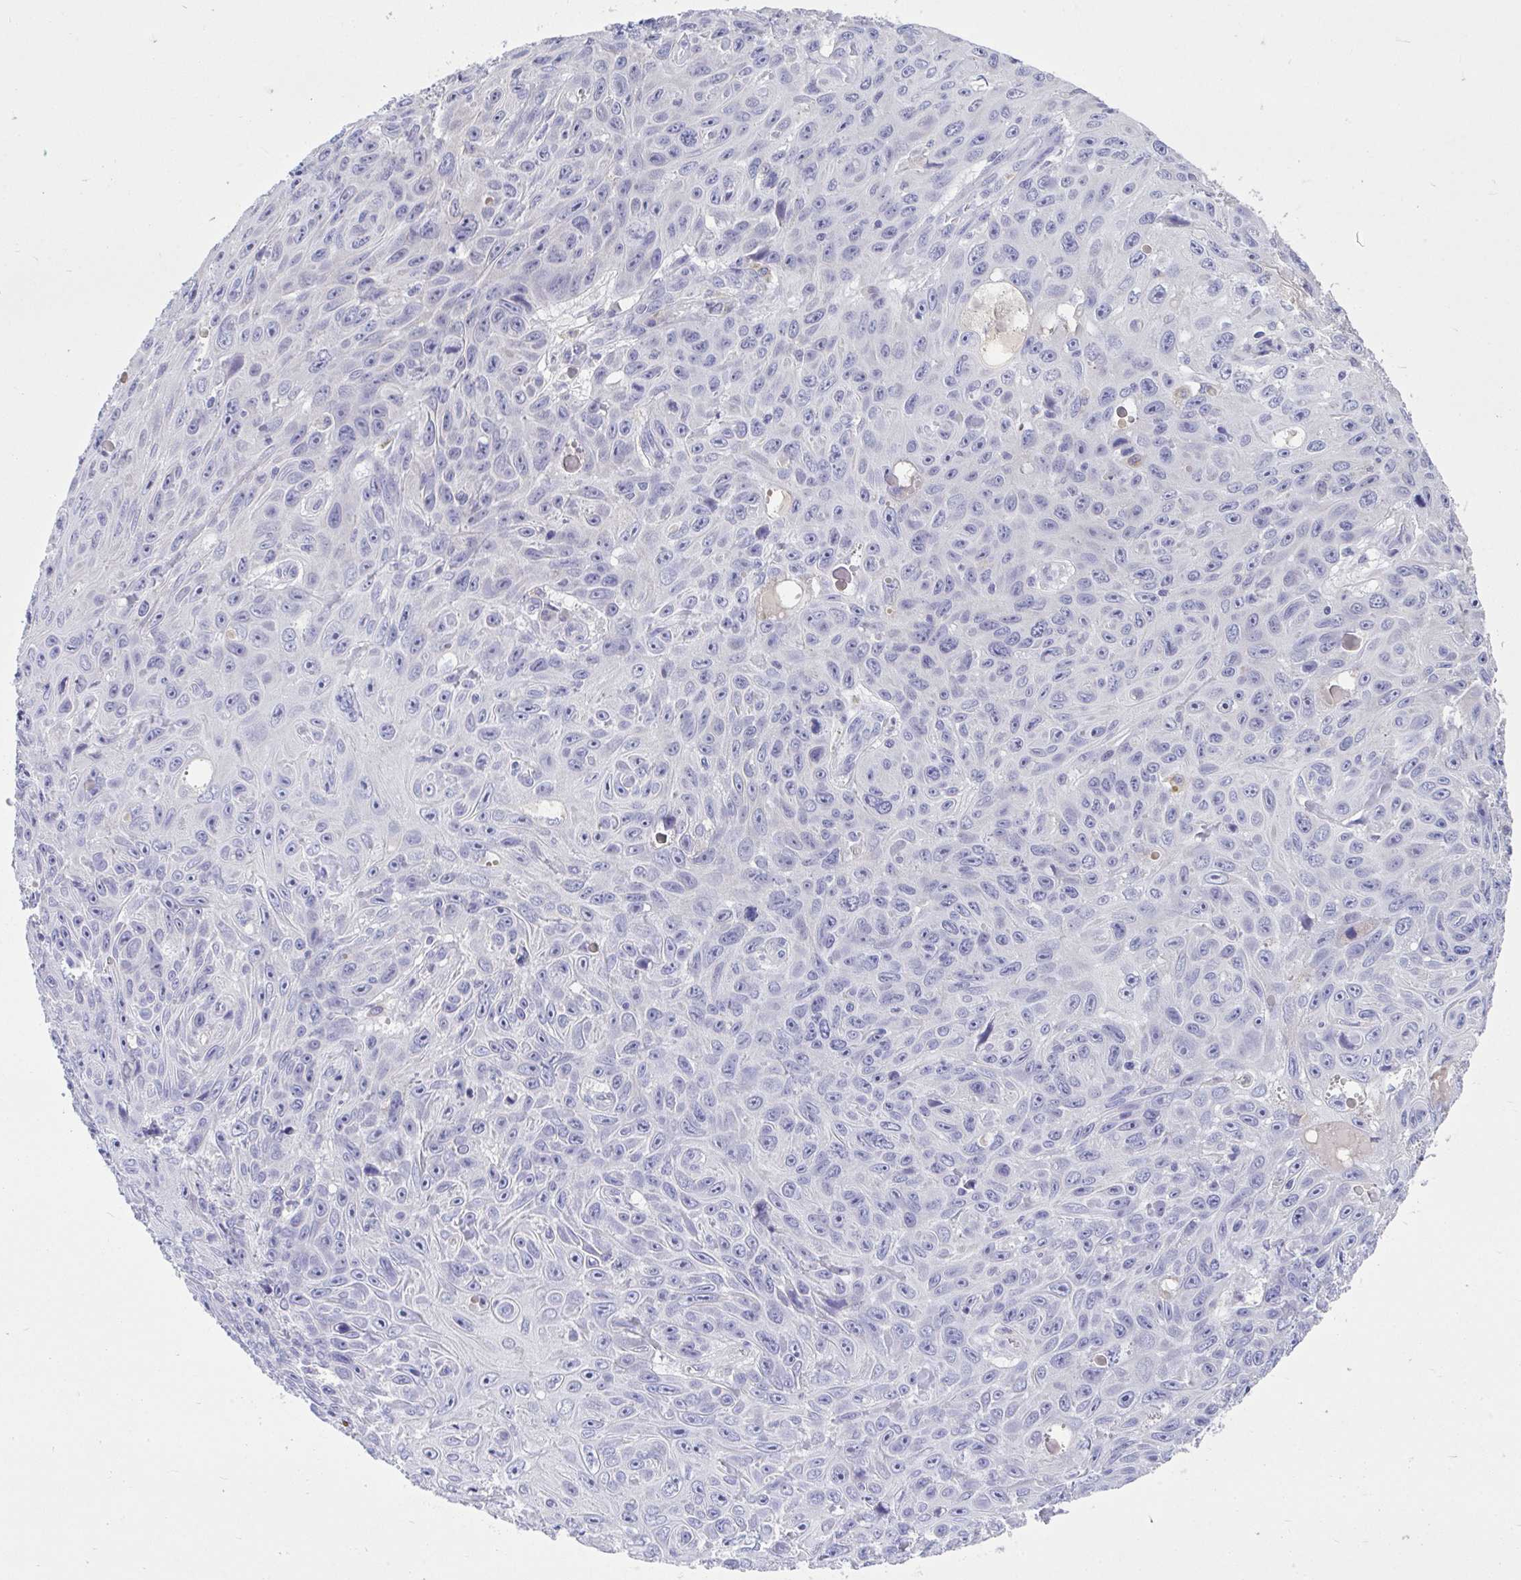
{"staining": {"intensity": "negative", "quantity": "none", "location": "none"}, "tissue": "skin cancer", "cell_type": "Tumor cells", "image_type": "cancer", "snomed": [{"axis": "morphology", "description": "Squamous cell carcinoma, NOS"}, {"axis": "topography", "description": "Skin"}], "caption": "IHC micrograph of neoplastic tissue: human skin cancer (squamous cell carcinoma) stained with DAB (3,3'-diaminobenzidine) shows no significant protein expression in tumor cells. Nuclei are stained in blue.", "gene": "COA5", "patient": {"sex": "male", "age": 82}}